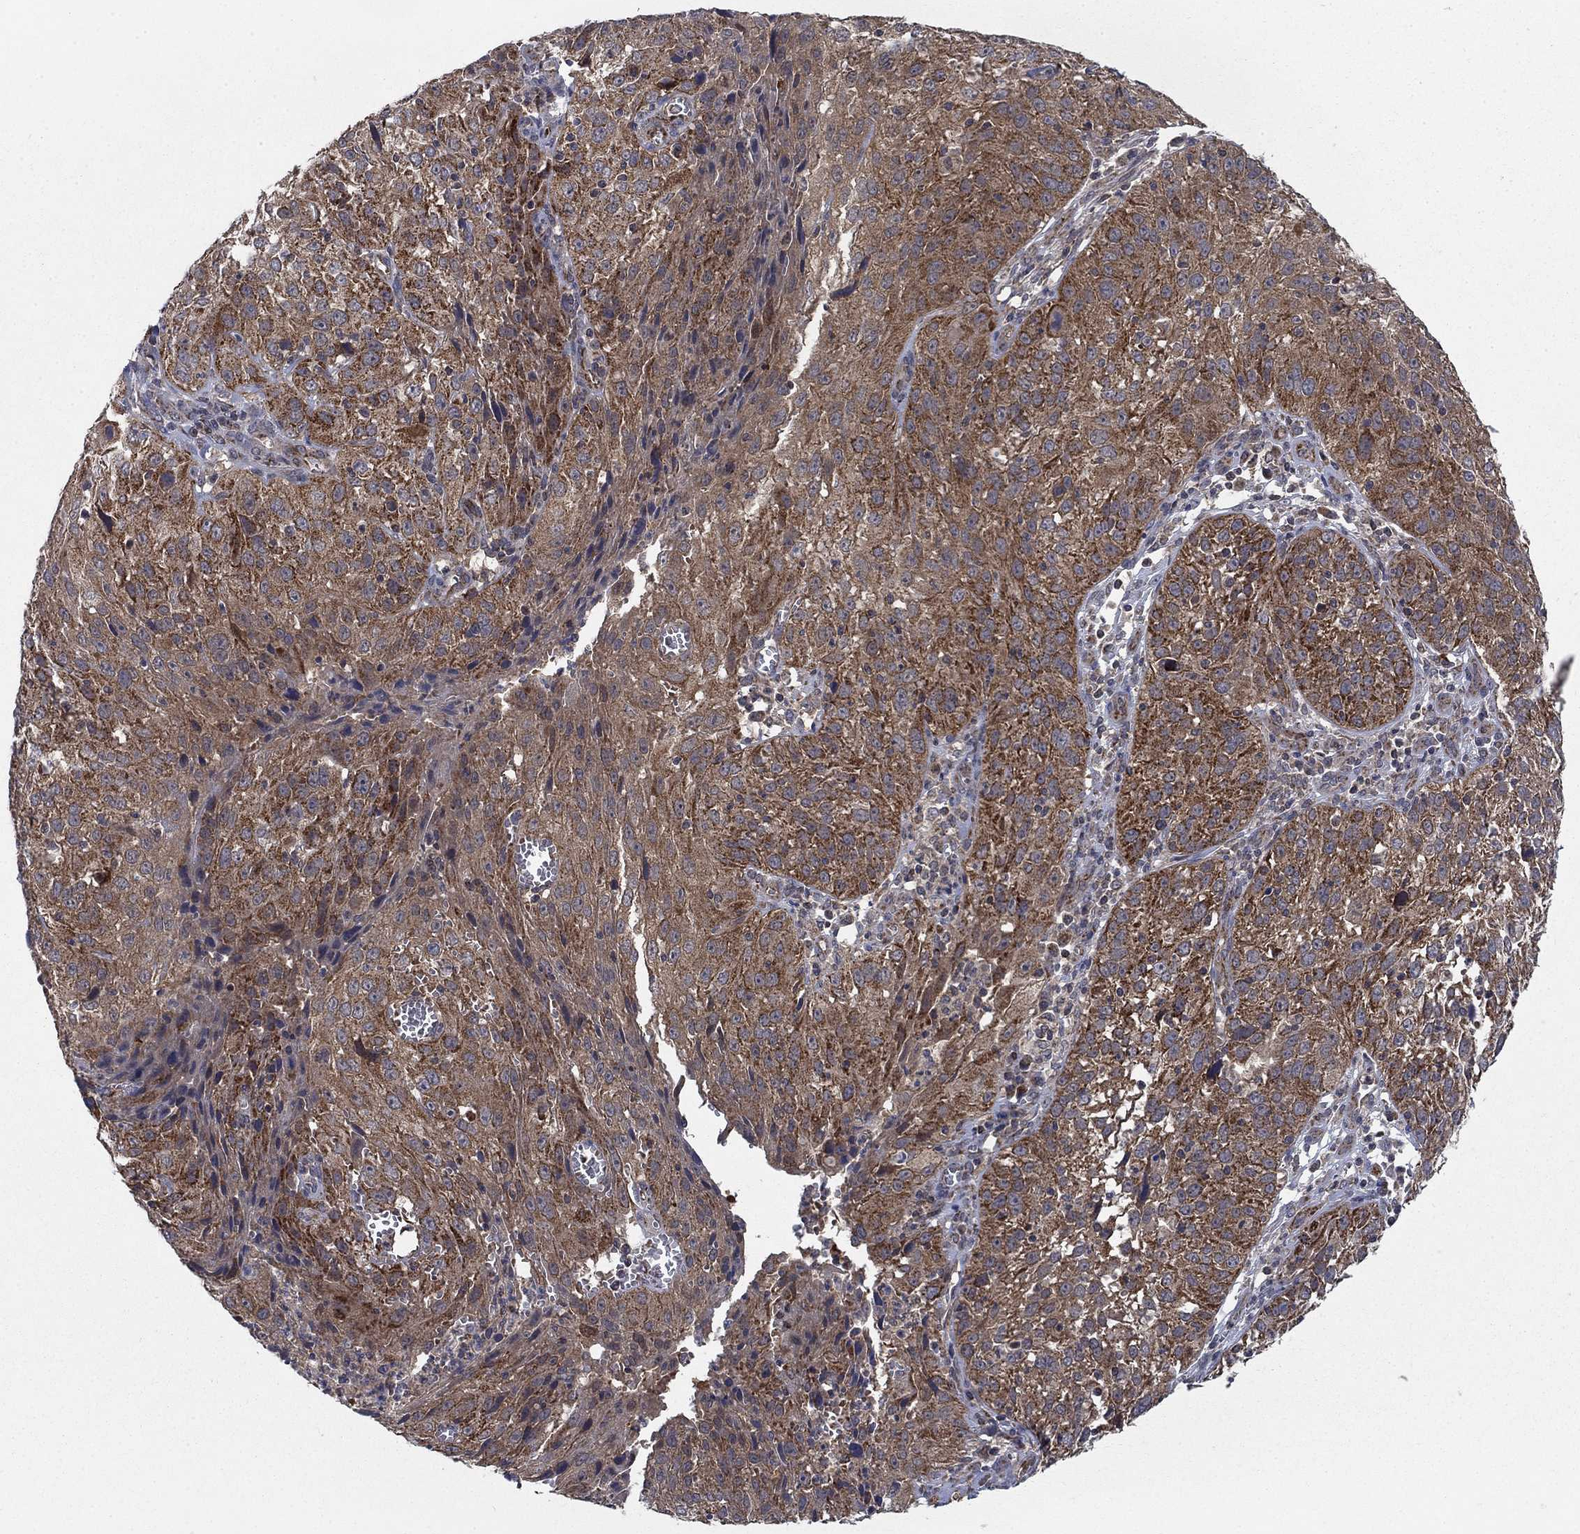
{"staining": {"intensity": "strong", "quantity": ">75%", "location": "cytoplasmic/membranous"}, "tissue": "cervical cancer", "cell_type": "Tumor cells", "image_type": "cancer", "snomed": [{"axis": "morphology", "description": "Squamous cell carcinoma, NOS"}, {"axis": "topography", "description": "Cervix"}], "caption": "About >75% of tumor cells in cervical squamous cell carcinoma show strong cytoplasmic/membranous protein positivity as visualized by brown immunohistochemical staining.", "gene": "NME7", "patient": {"sex": "female", "age": 32}}